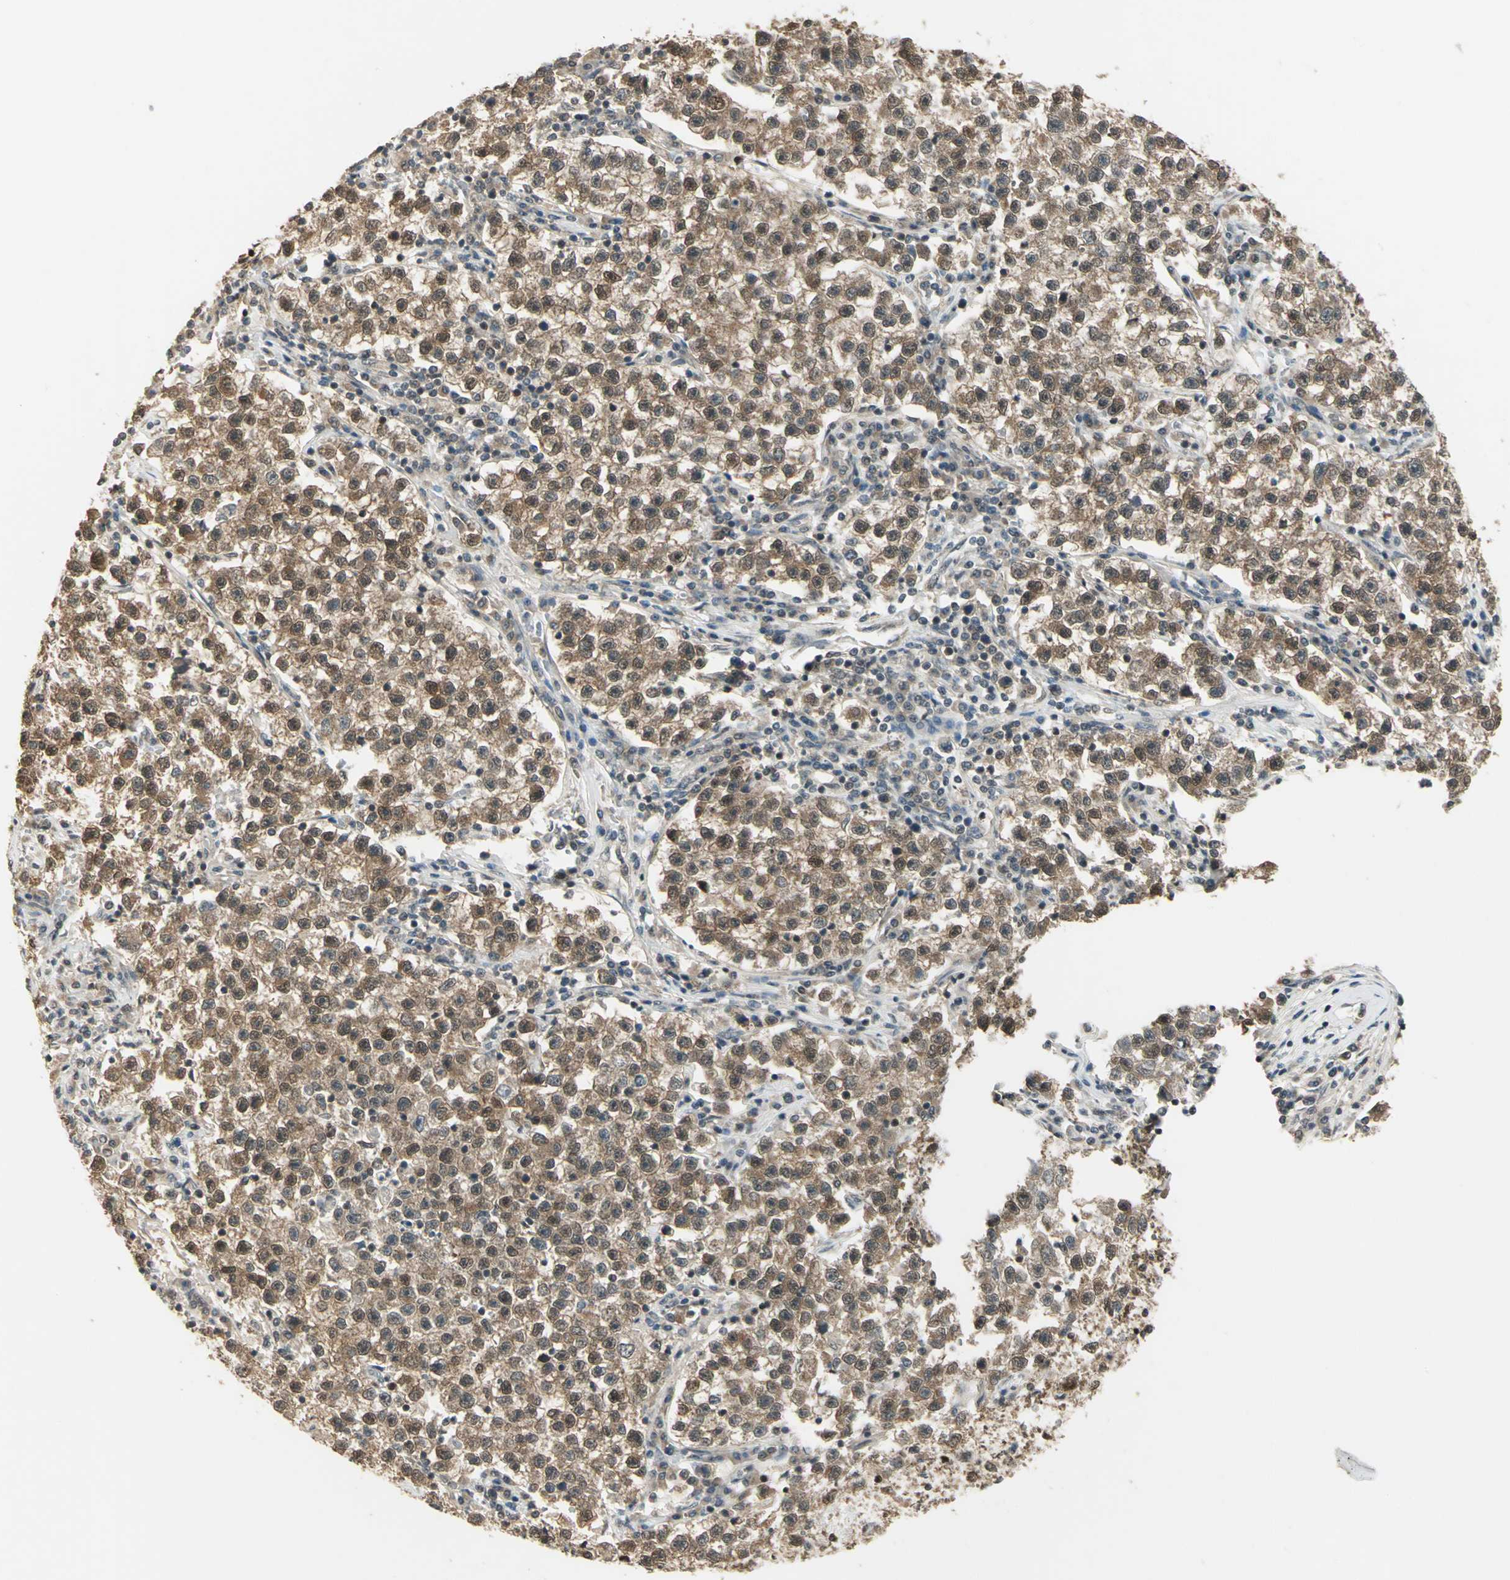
{"staining": {"intensity": "weak", "quantity": ">75%", "location": "cytoplasmic/membranous,nuclear"}, "tissue": "testis cancer", "cell_type": "Tumor cells", "image_type": "cancer", "snomed": [{"axis": "morphology", "description": "Seminoma, NOS"}, {"axis": "topography", "description": "Testis"}], "caption": "Testis seminoma tissue displays weak cytoplasmic/membranous and nuclear expression in about >75% of tumor cells", "gene": "PSMC3", "patient": {"sex": "male", "age": 22}}